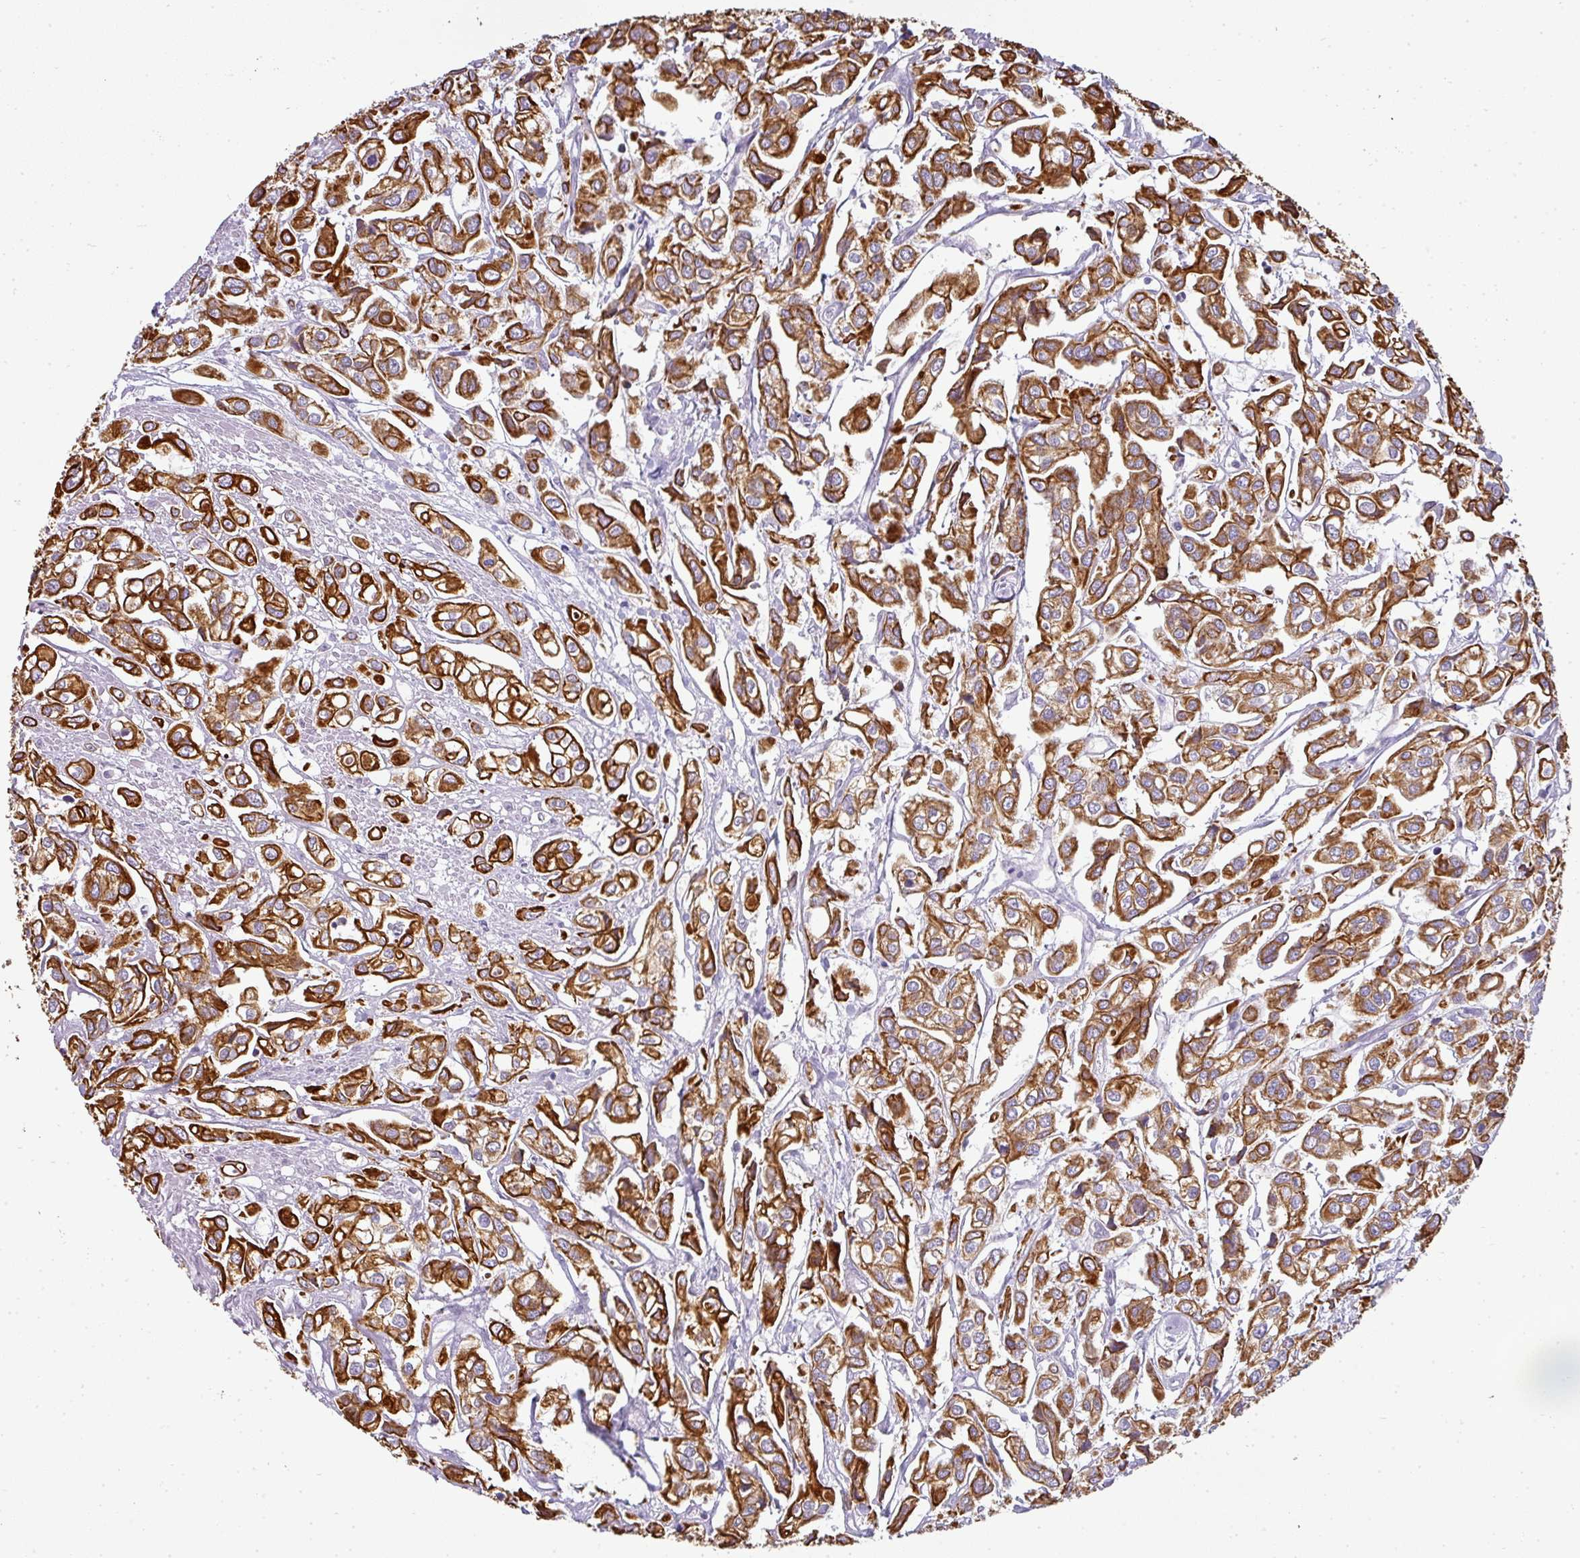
{"staining": {"intensity": "strong", "quantity": ">75%", "location": "cytoplasmic/membranous"}, "tissue": "urothelial cancer", "cell_type": "Tumor cells", "image_type": "cancer", "snomed": [{"axis": "morphology", "description": "Urothelial carcinoma, High grade"}, {"axis": "topography", "description": "Urinary bladder"}], "caption": "High-magnification brightfield microscopy of urothelial cancer stained with DAB (3,3'-diaminobenzidine) (brown) and counterstained with hematoxylin (blue). tumor cells exhibit strong cytoplasmic/membranous positivity is present in about>75% of cells.", "gene": "ASXL3", "patient": {"sex": "male", "age": 67}}